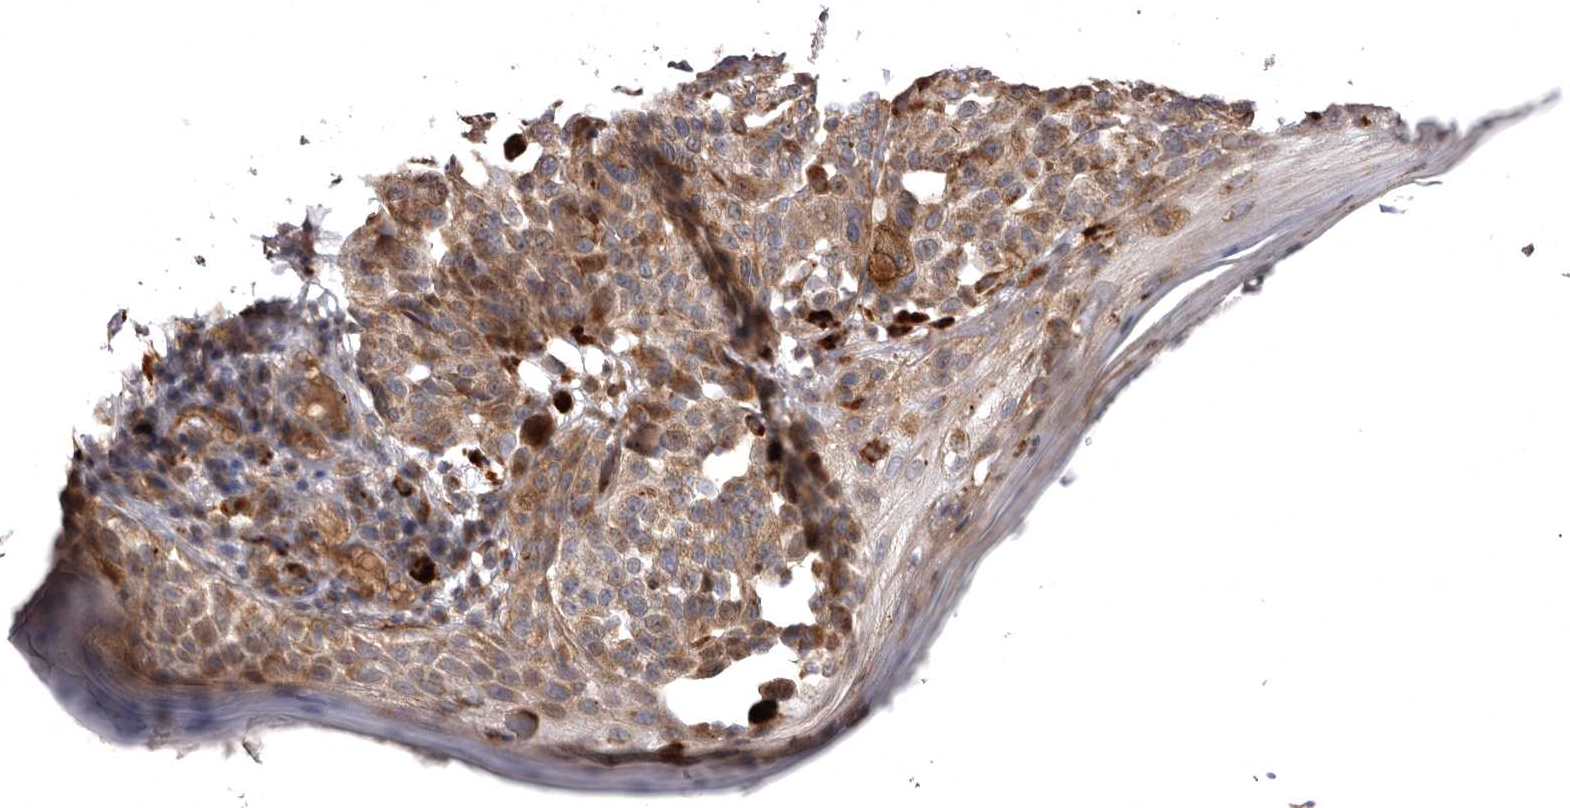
{"staining": {"intensity": "moderate", "quantity": ">75%", "location": "cytoplasmic/membranous"}, "tissue": "melanoma", "cell_type": "Tumor cells", "image_type": "cancer", "snomed": [{"axis": "morphology", "description": "Malignant melanoma, NOS"}, {"axis": "topography", "description": "Skin"}], "caption": "High-magnification brightfield microscopy of malignant melanoma stained with DAB (3,3'-diaminobenzidine) (brown) and counterstained with hematoxylin (blue). tumor cells exhibit moderate cytoplasmic/membranous expression is seen in about>75% of cells.", "gene": "ADCY2", "patient": {"sex": "female", "age": 46}}